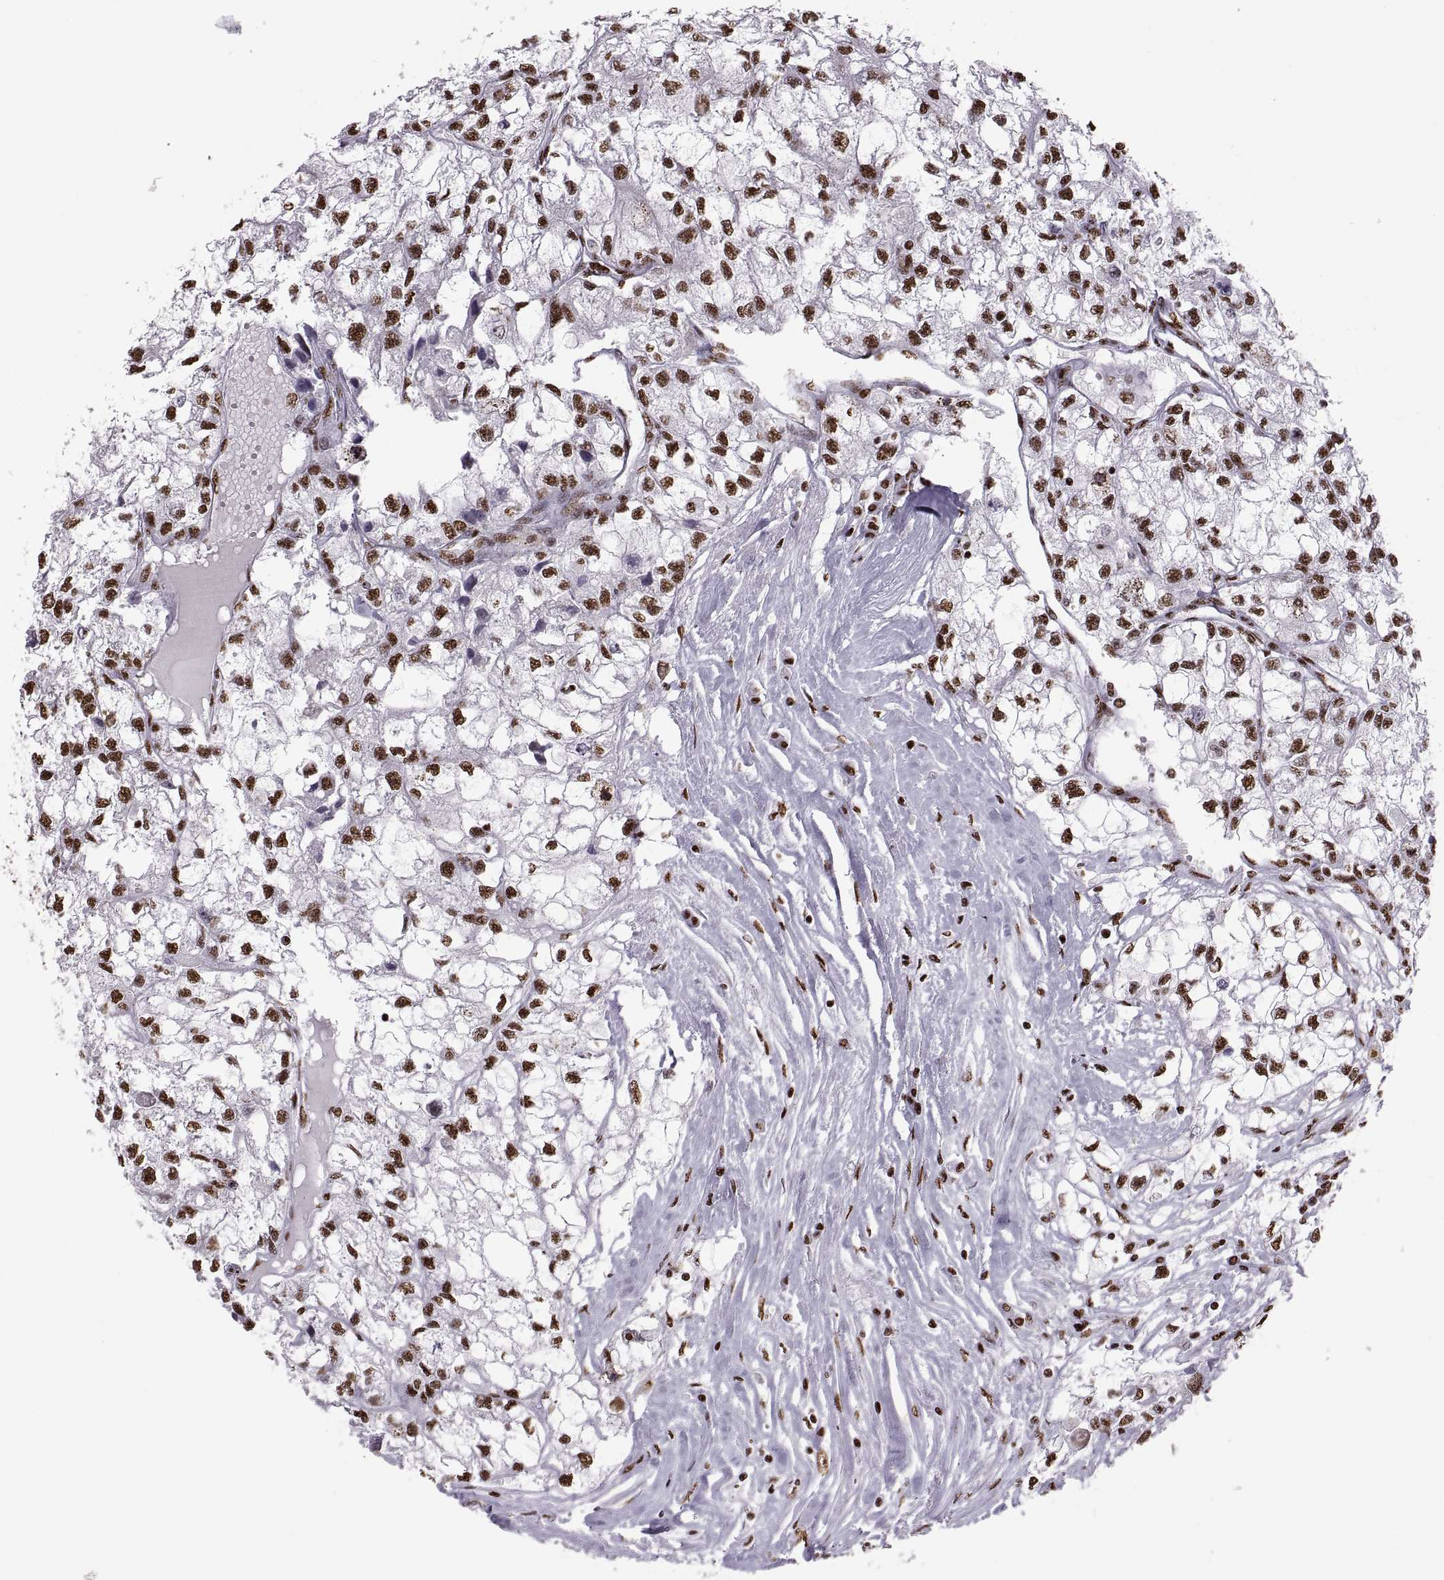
{"staining": {"intensity": "strong", "quantity": ">75%", "location": "nuclear"}, "tissue": "renal cancer", "cell_type": "Tumor cells", "image_type": "cancer", "snomed": [{"axis": "morphology", "description": "Adenocarcinoma, NOS"}, {"axis": "topography", "description": "Kidney"}], "caption": "A high amount of strong nuclear staining is seen in about >75% of tumor cells in adenocarcinoma (renal) tissue. The staining is performed using DAB (3,3'-diaminobenzidine) brown chromogen to label protein expression. The nuclei are counter-stained blue using hematoxylin.", "gene": "SNAI1", "patient": {"sex": "male", "age": 56}}